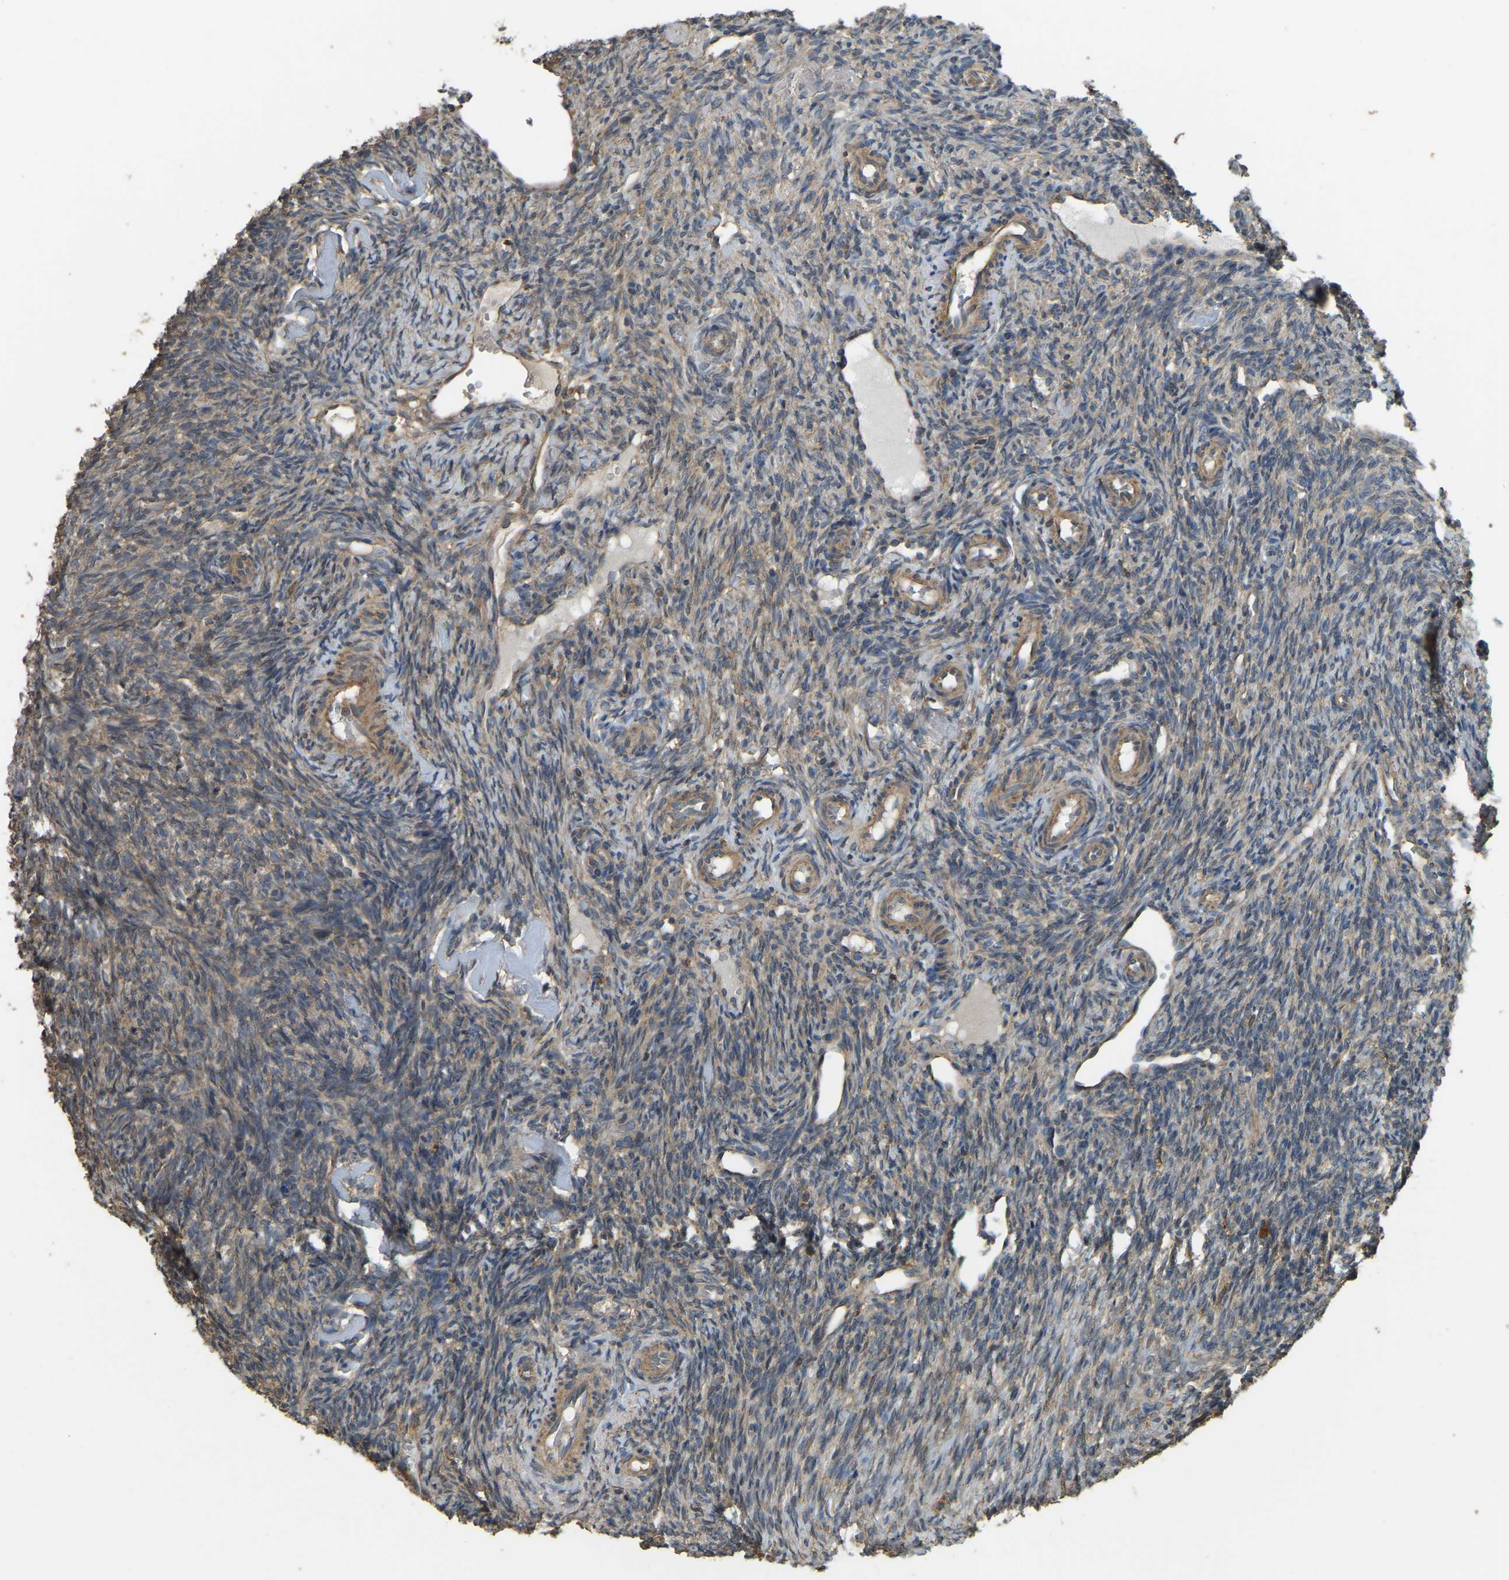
{"staining": {"intensity": "strong", "quantity": ">75%", "location": "cytoplasmic/membranous"}, "tissue": "ovary", "cell_type": "Follicle cells", "image_type": "normal", "snomed": [{"axis": "morphology", "description": "Normal tissue, NOS"}, {"axis": "topography", "description": "Ovary"}], "caption": "A brown stain labels strong cytoplasmic/membranous expression of a protein in follicle cells of unremarkable human ovary.", "gene": "GNG2", "patient": {"sex": "female", "age": 41}}